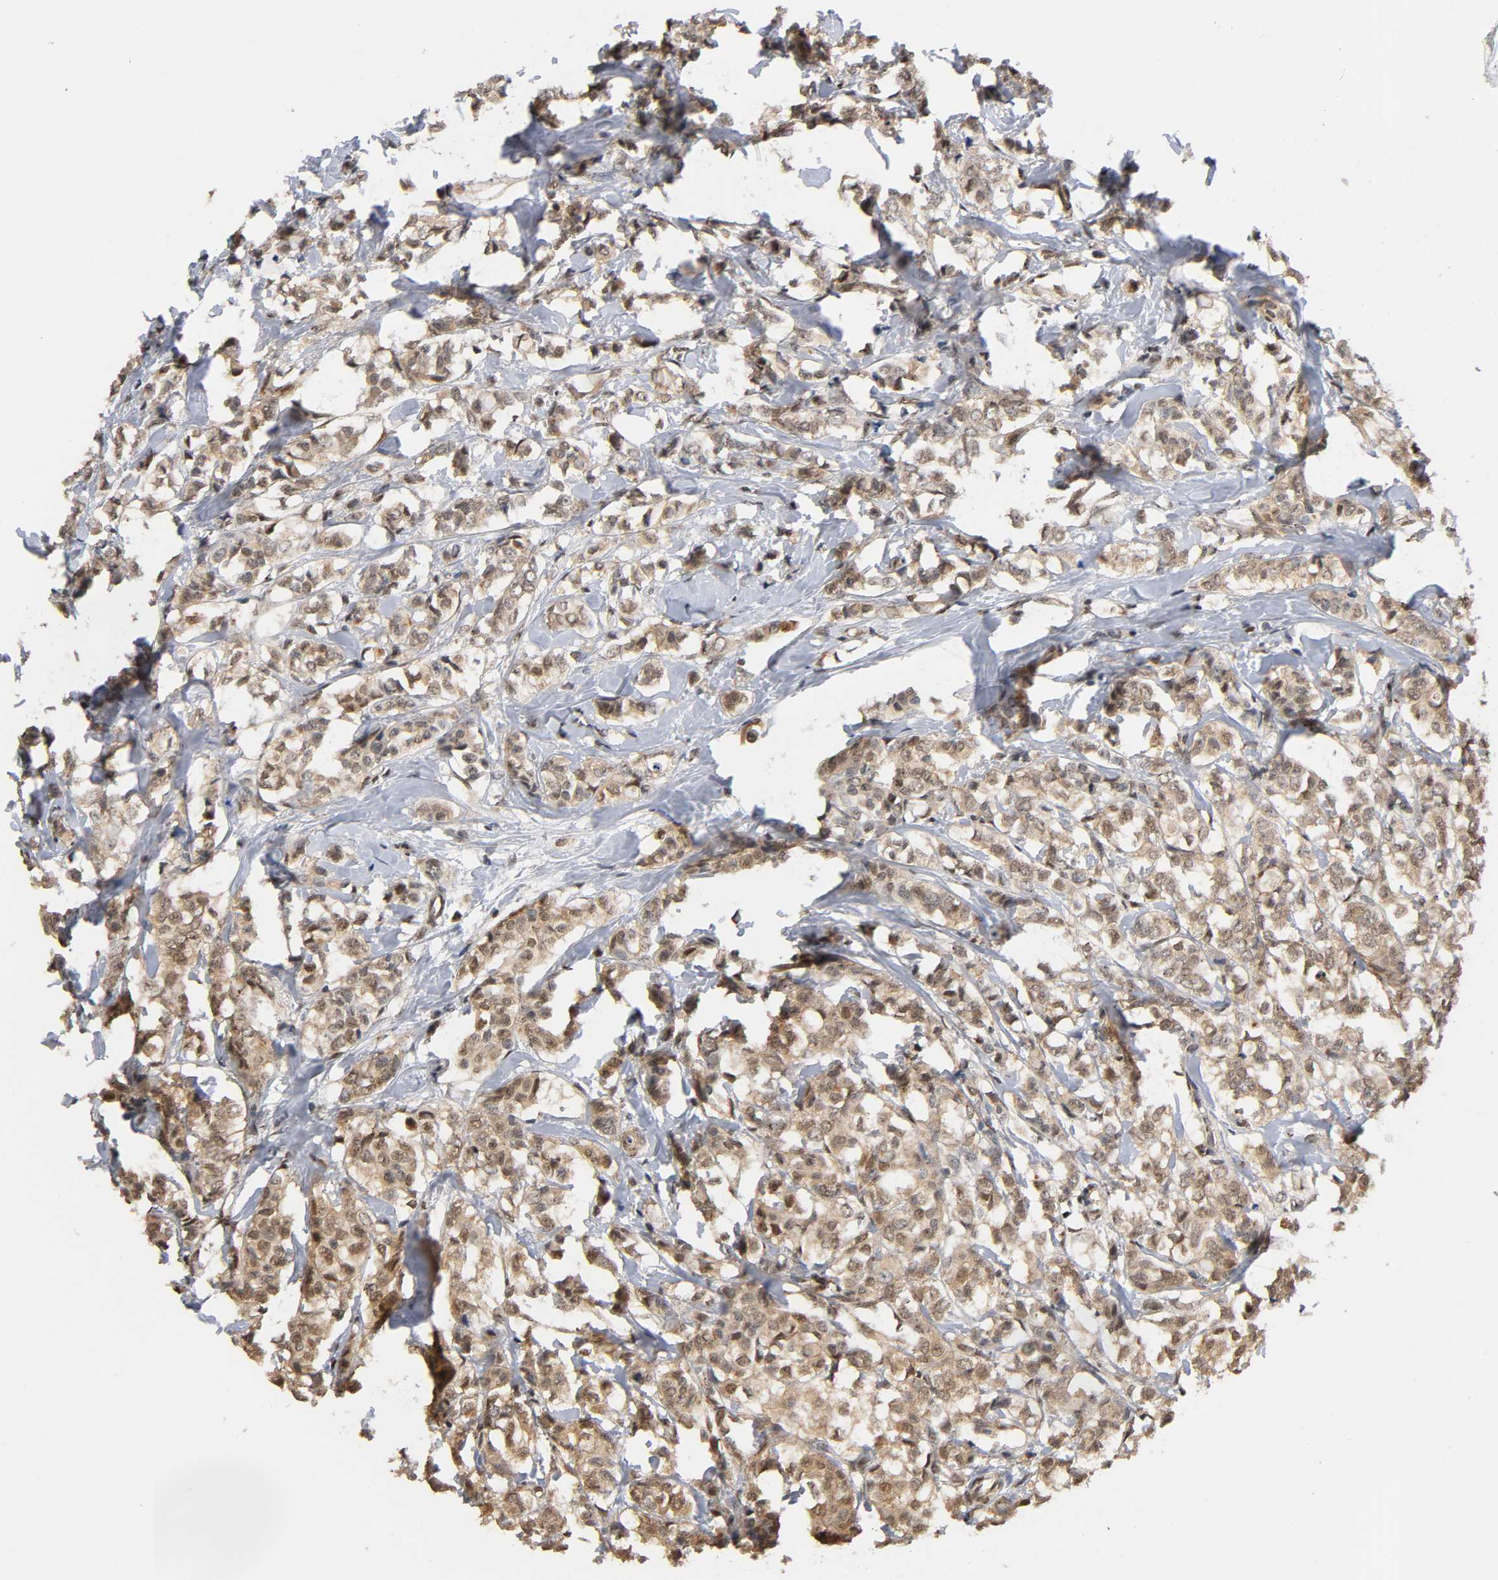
{"staining": {"intensity": "moderate", "quantity": ">75%", "location": "cytoplasmic/membranous,nuclear"}, "tissue": "breast cancer", "cell_type": "Tumor cells", "image_type": "cancer", "snomed": [{"axis": "morphology", "description": "Lobular carcinoma"}, {"axis": "topography", "description": "Breast"}], "caption": "An immunohistochemistry (IHC) histopathology image of neoplastic tissue is shown. Protein staining in brown shows moderate cytoplasmic/membranous and nuclear positivity in breast lobular carcinoma within tumor cells. The staining is performed using DAB brown chromogen to label protein expression. The nuclei are counter-stained blue using hematoxylin.", "gene": "UBC", "patient": {"sex": "female", "age": 60}}